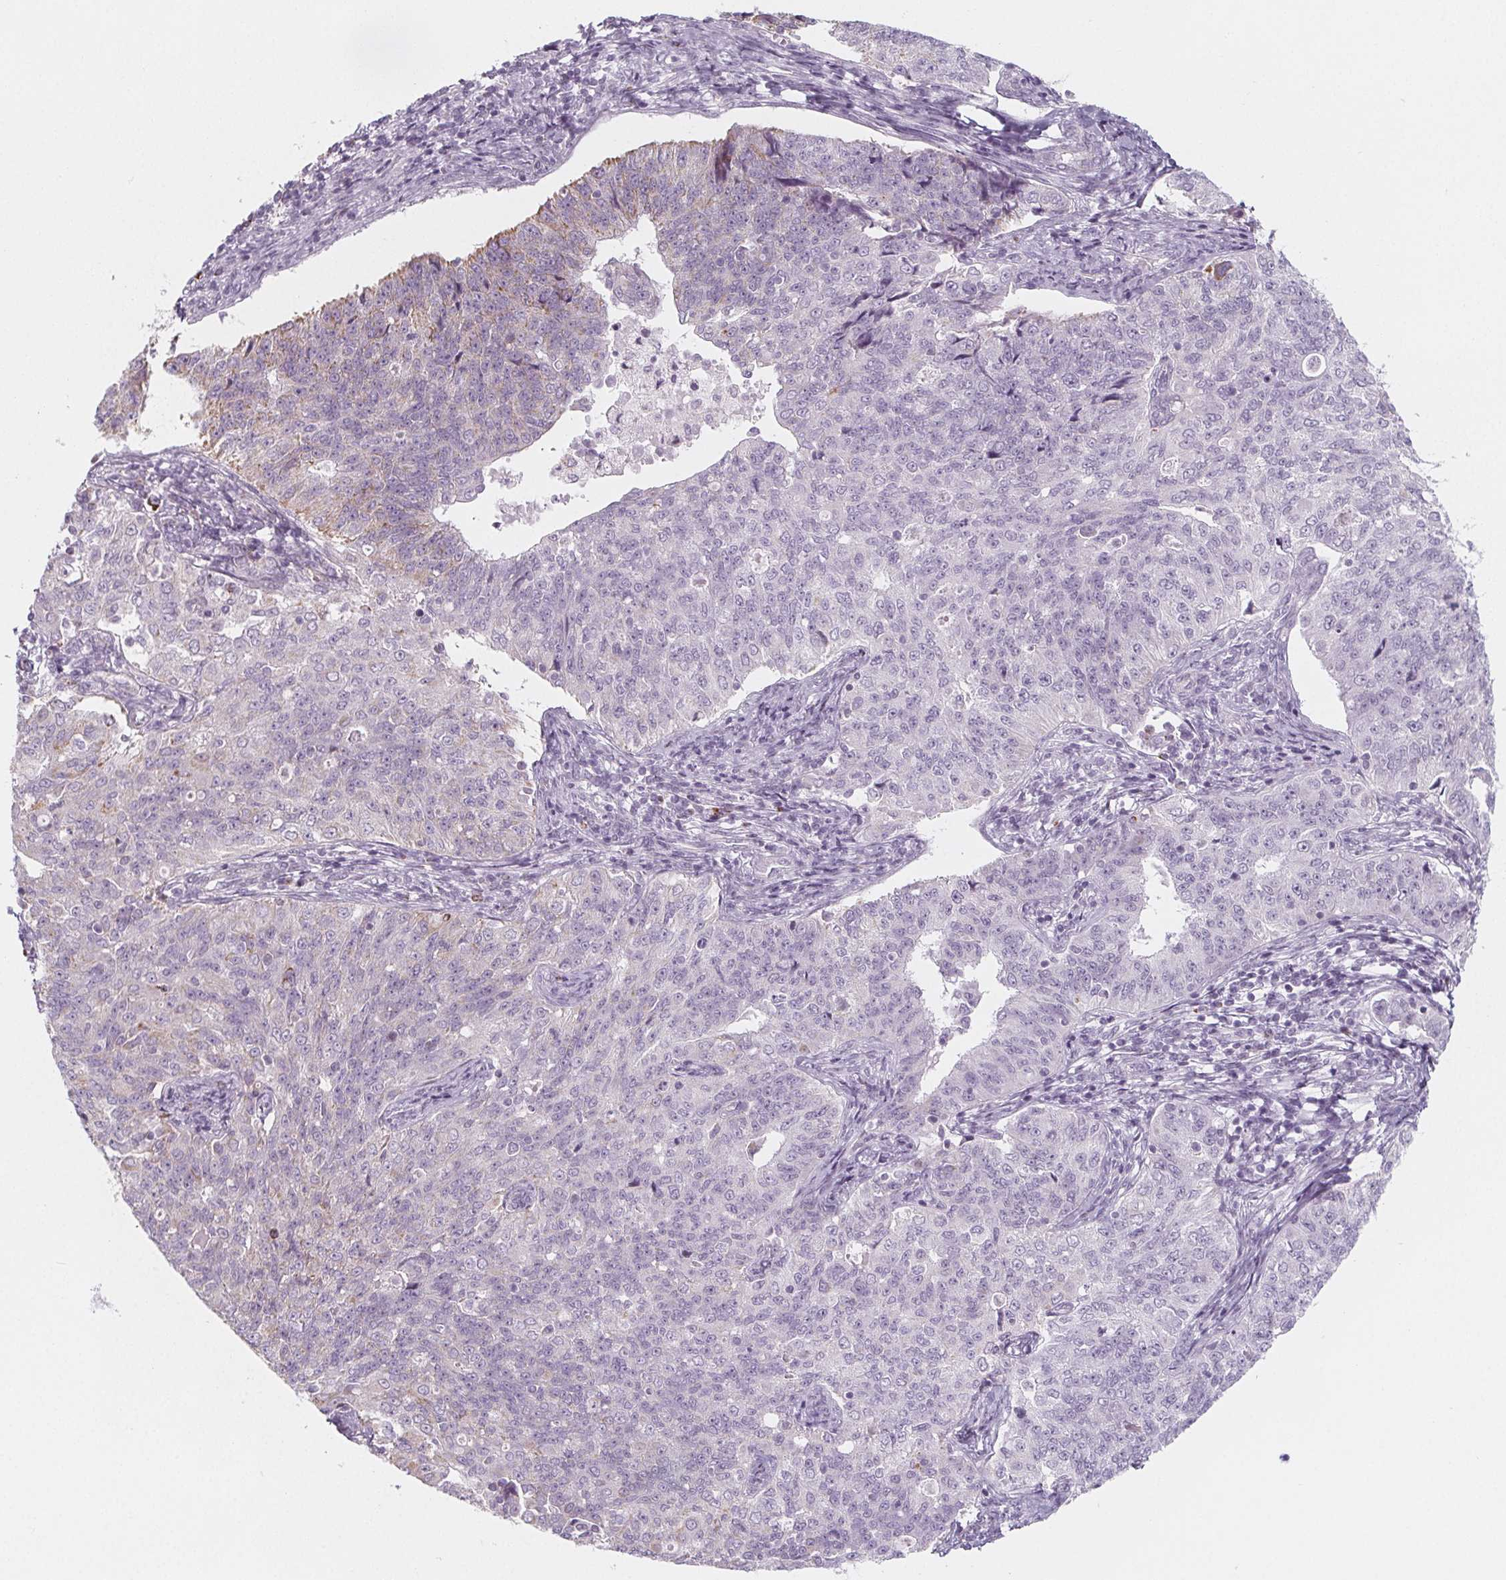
{"staining": {"intensity": "negative", "quantity": "none", "location": "none"}, "tissue": "endometrial cancer", "cell_type": "Tumor cells", "image_type": "cancer", "snomed": [{"axis": "morphology", "description": "Adenocarcinoma, NOS"}, {"axis": "topography", "description": "Endometrium"}], "caption": "Tumor cells show no significant protein staining in adenocarcinoma (endometrial).", "gene": "IL17C", "patient": {"sex": "female", "age": 43}}